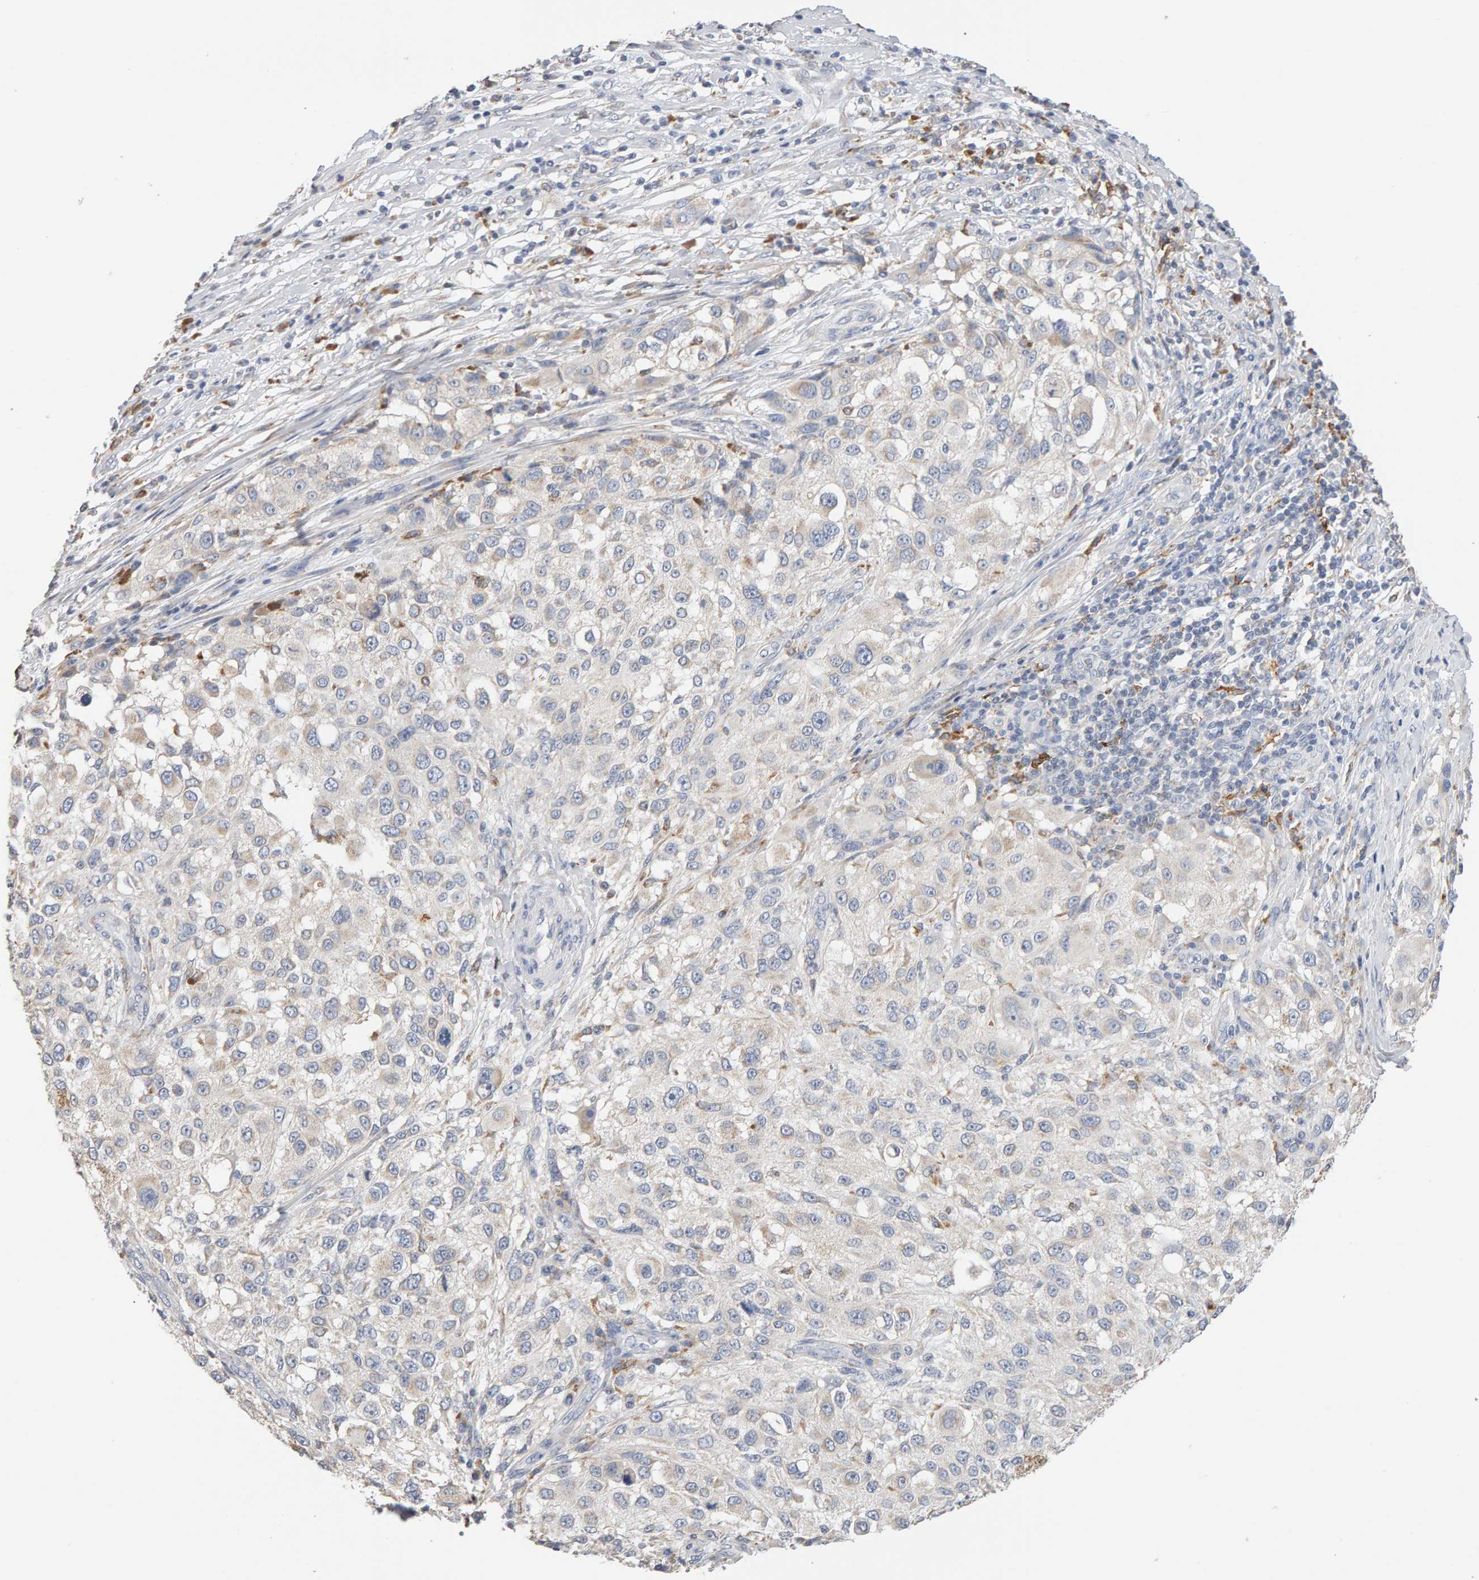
{"staining": {"intensity": "weak", "quantity": "<25%", "location": "cytoplasmic/membranous"}, "tissue": "melanoma", "cell_type": "Tumor cells", "image_type": "cancer", "snomed": [{"axis": "morphology", "description": "Necrosis, NOS"}, {"axis": "morphology", "description": "Malignant melanoma, NOS"}, {"axis": "topography", "description": "Skin"}], "caption": "Immunohistochemistry photomicrograph of melanoma stained for a protein (brown), which displays no expression in tumor cells. (Brightfield microscopy of DAB immunohistochemistry at high magnification).", "gene": "SGPL1", "patient": {"sex": "female", "age": 87}}